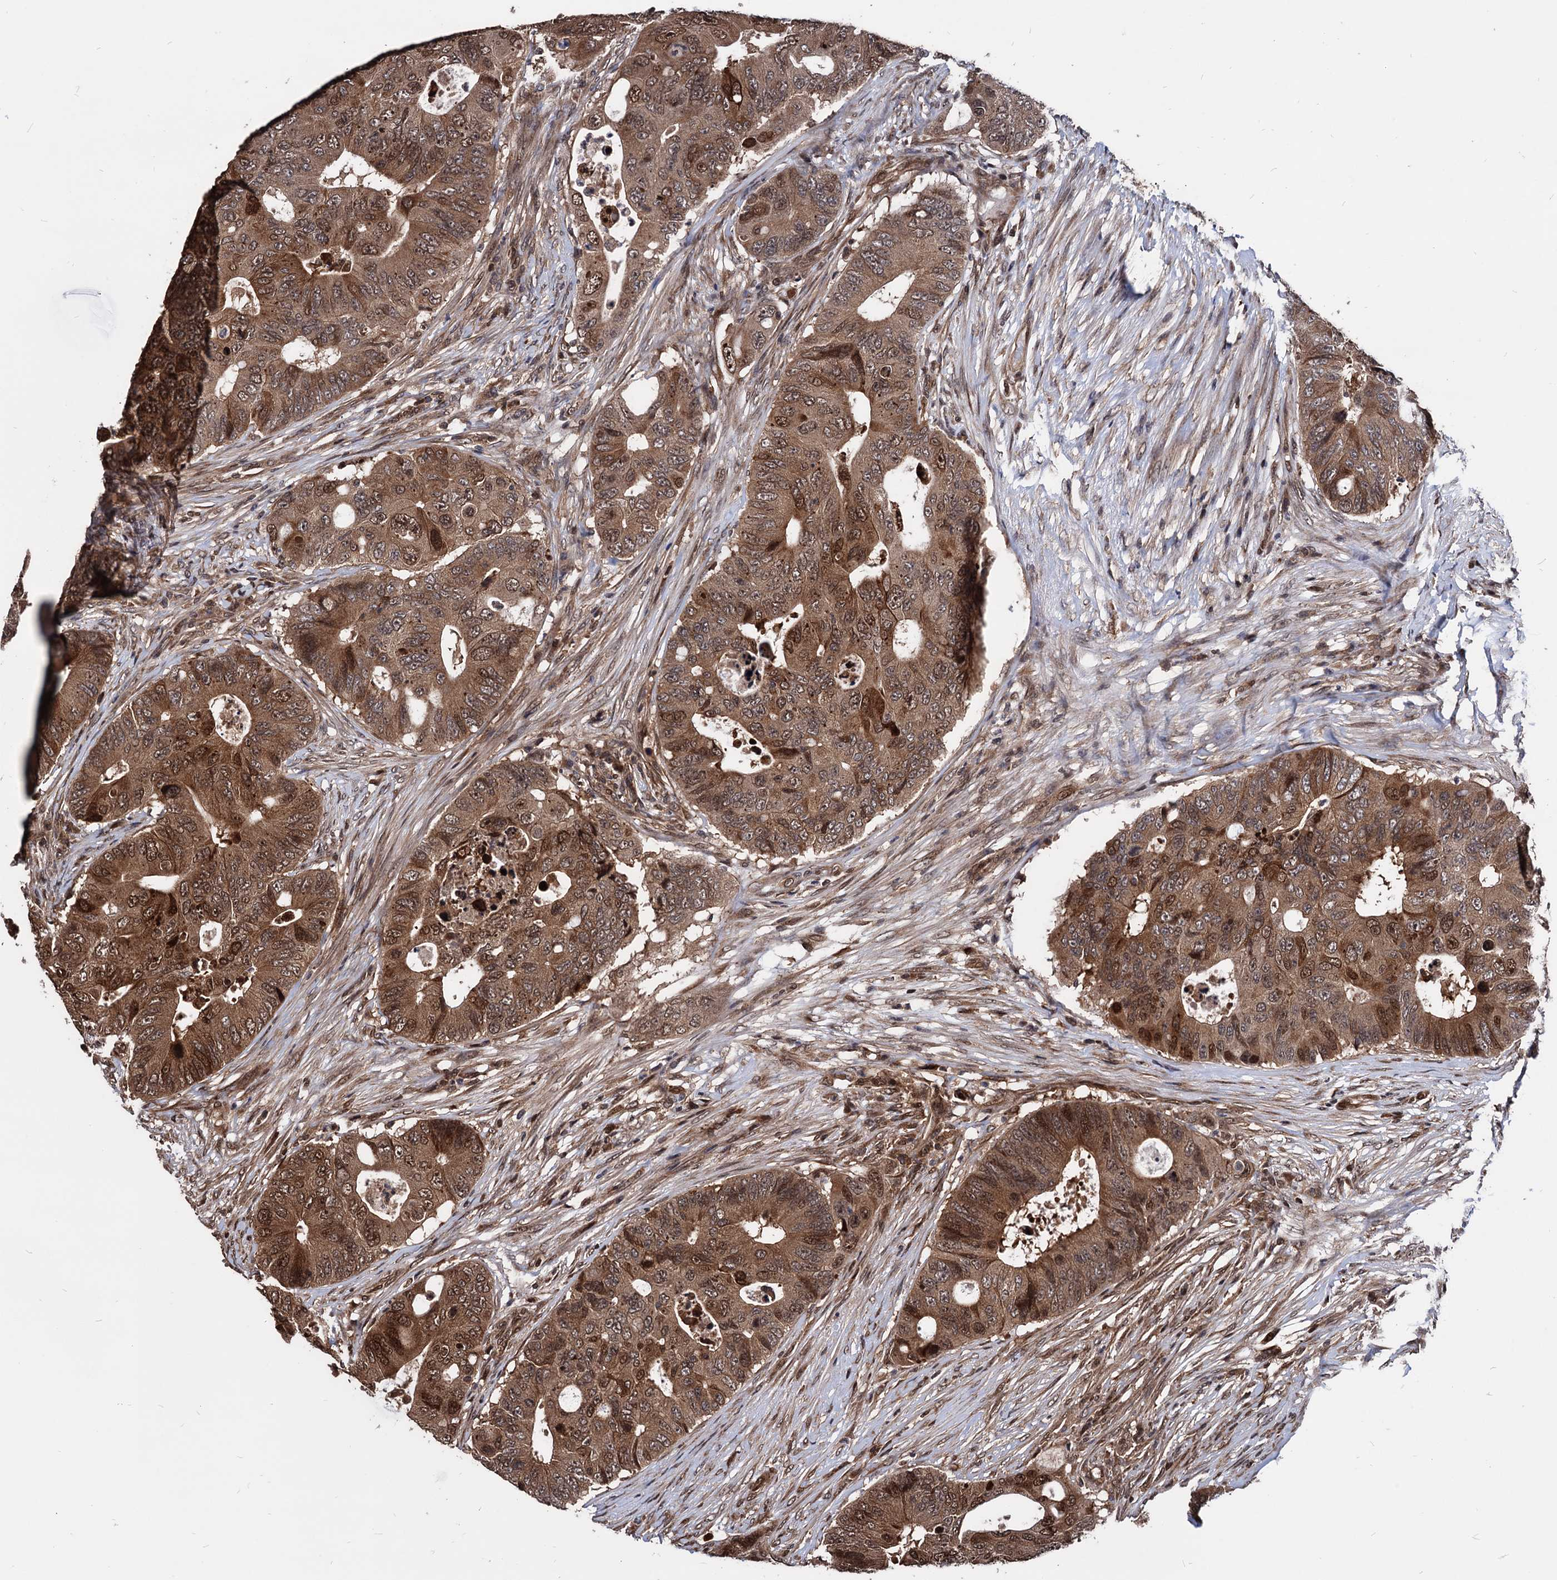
{"staining": {"intensity": "moderate", "quantity": ">75%", "location": "cytoplasmic/membranous,nuclear"}, "tissue": "colorectal cancer", "cell_type": "Tumor cells", "image_type": "cancer", "snomed": [{"axis": "morphology", "description": "Adenocarcinoma, NOS"}, {"axis": "topography", "description": "Colon"}], "caption": "This histopathology image reveals immunohistochemistry (IHC) staining of colorectal cancer, with medium moderate cytoplasmic/membranous and nuclear positivity in approximately >75% of tumor cells.", "gene": "ANKRD12", "patient": {"sex": "male", "age": 71}}